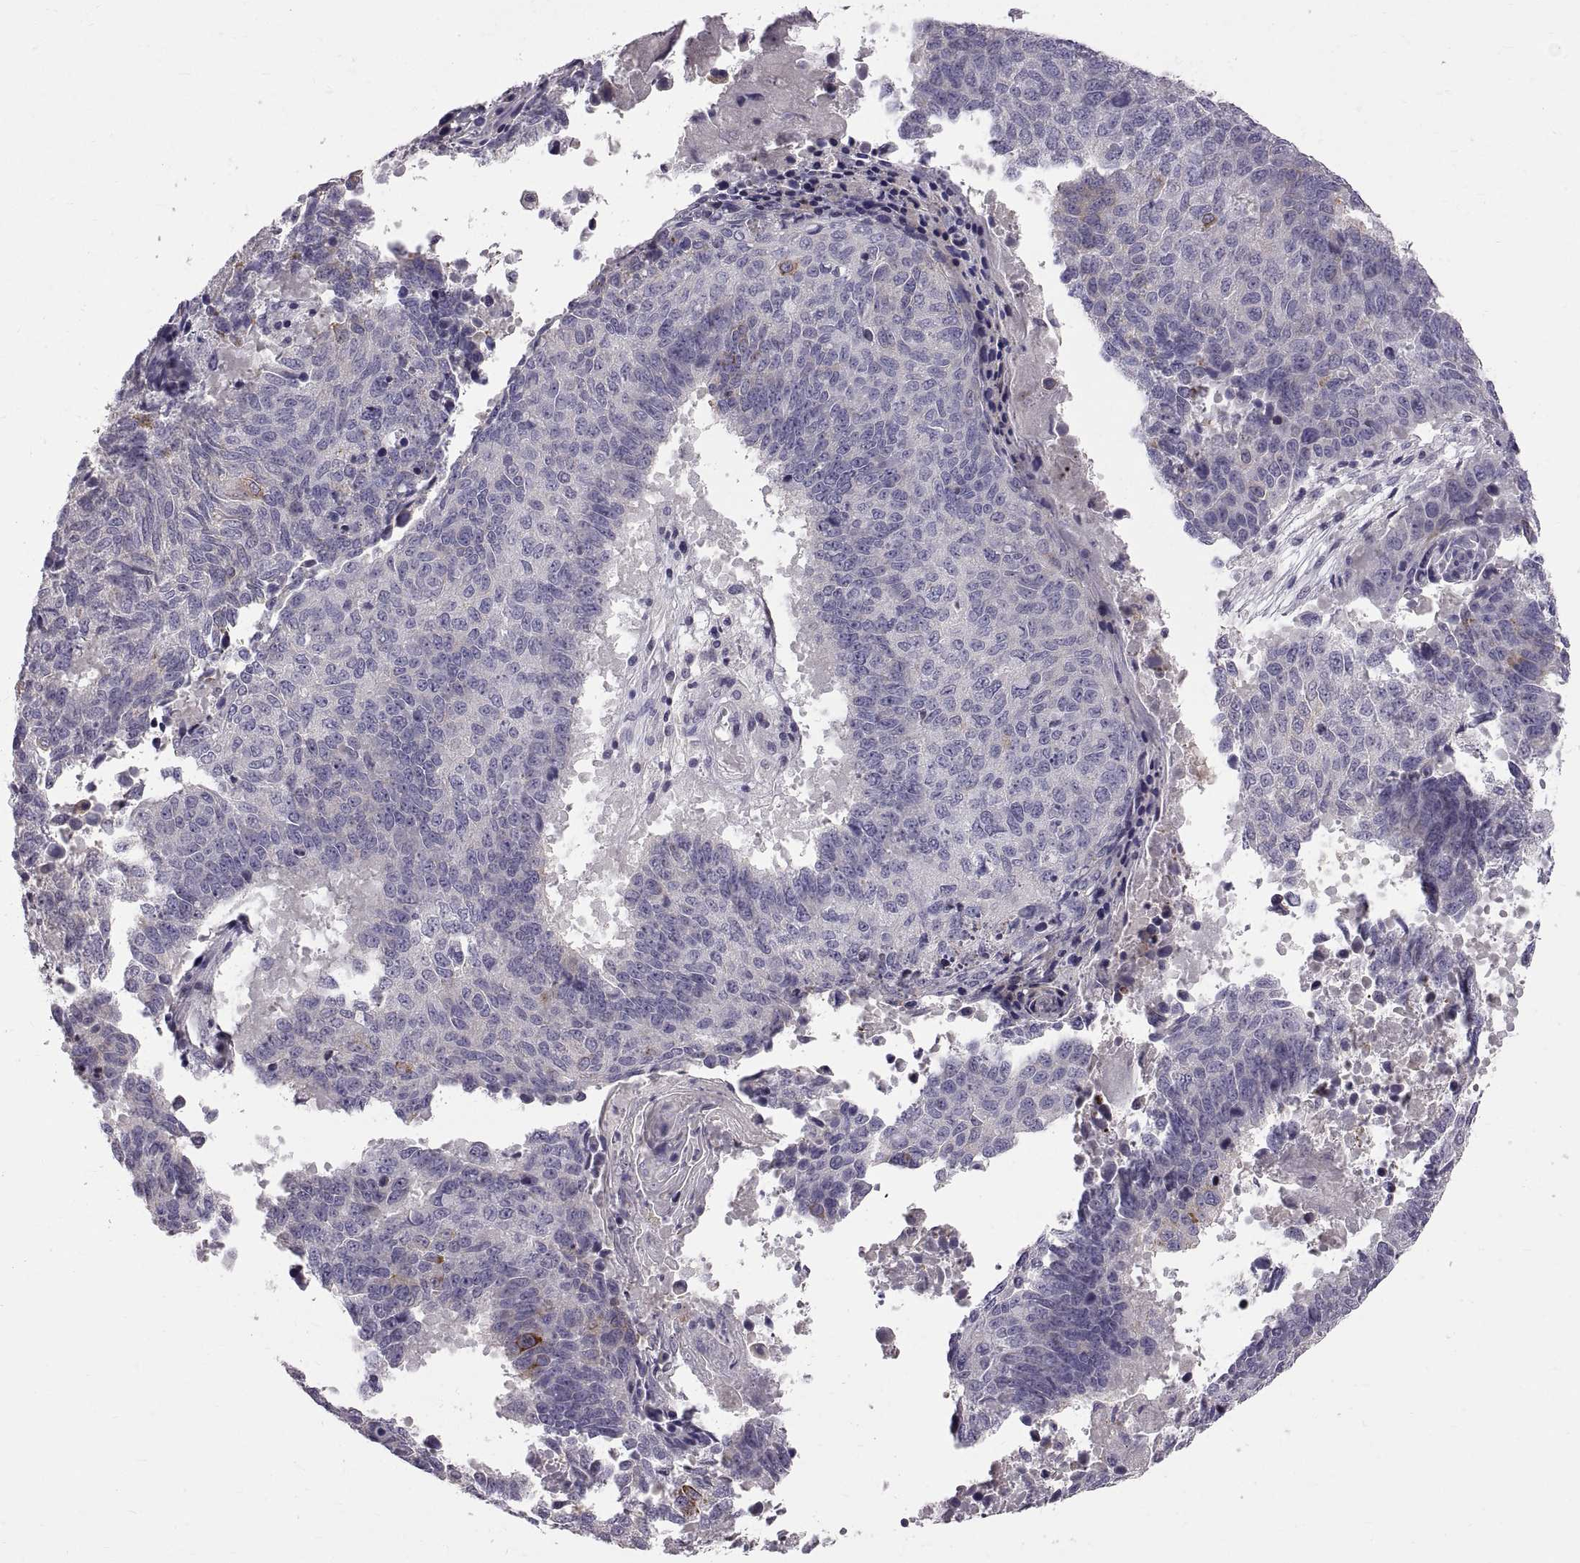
{"staining": {"intensity": "negative", "quantity": "none", "location": "none"}, "tissue": "lung cancer", "cell_type": "Tumor cells", "image_type": "cancer", "snomed": [{"axis": "morphology", "description": "Squamous cell carcinoma, NOS"}, {"axis": "topography", "description": "Lung"}], "caption": "The image demonstrates no significant expression in tumor cells of lung squamous cell carcinoma.", "gene": "WFDC8", "patient": {"sex": "male", "age": 73}}